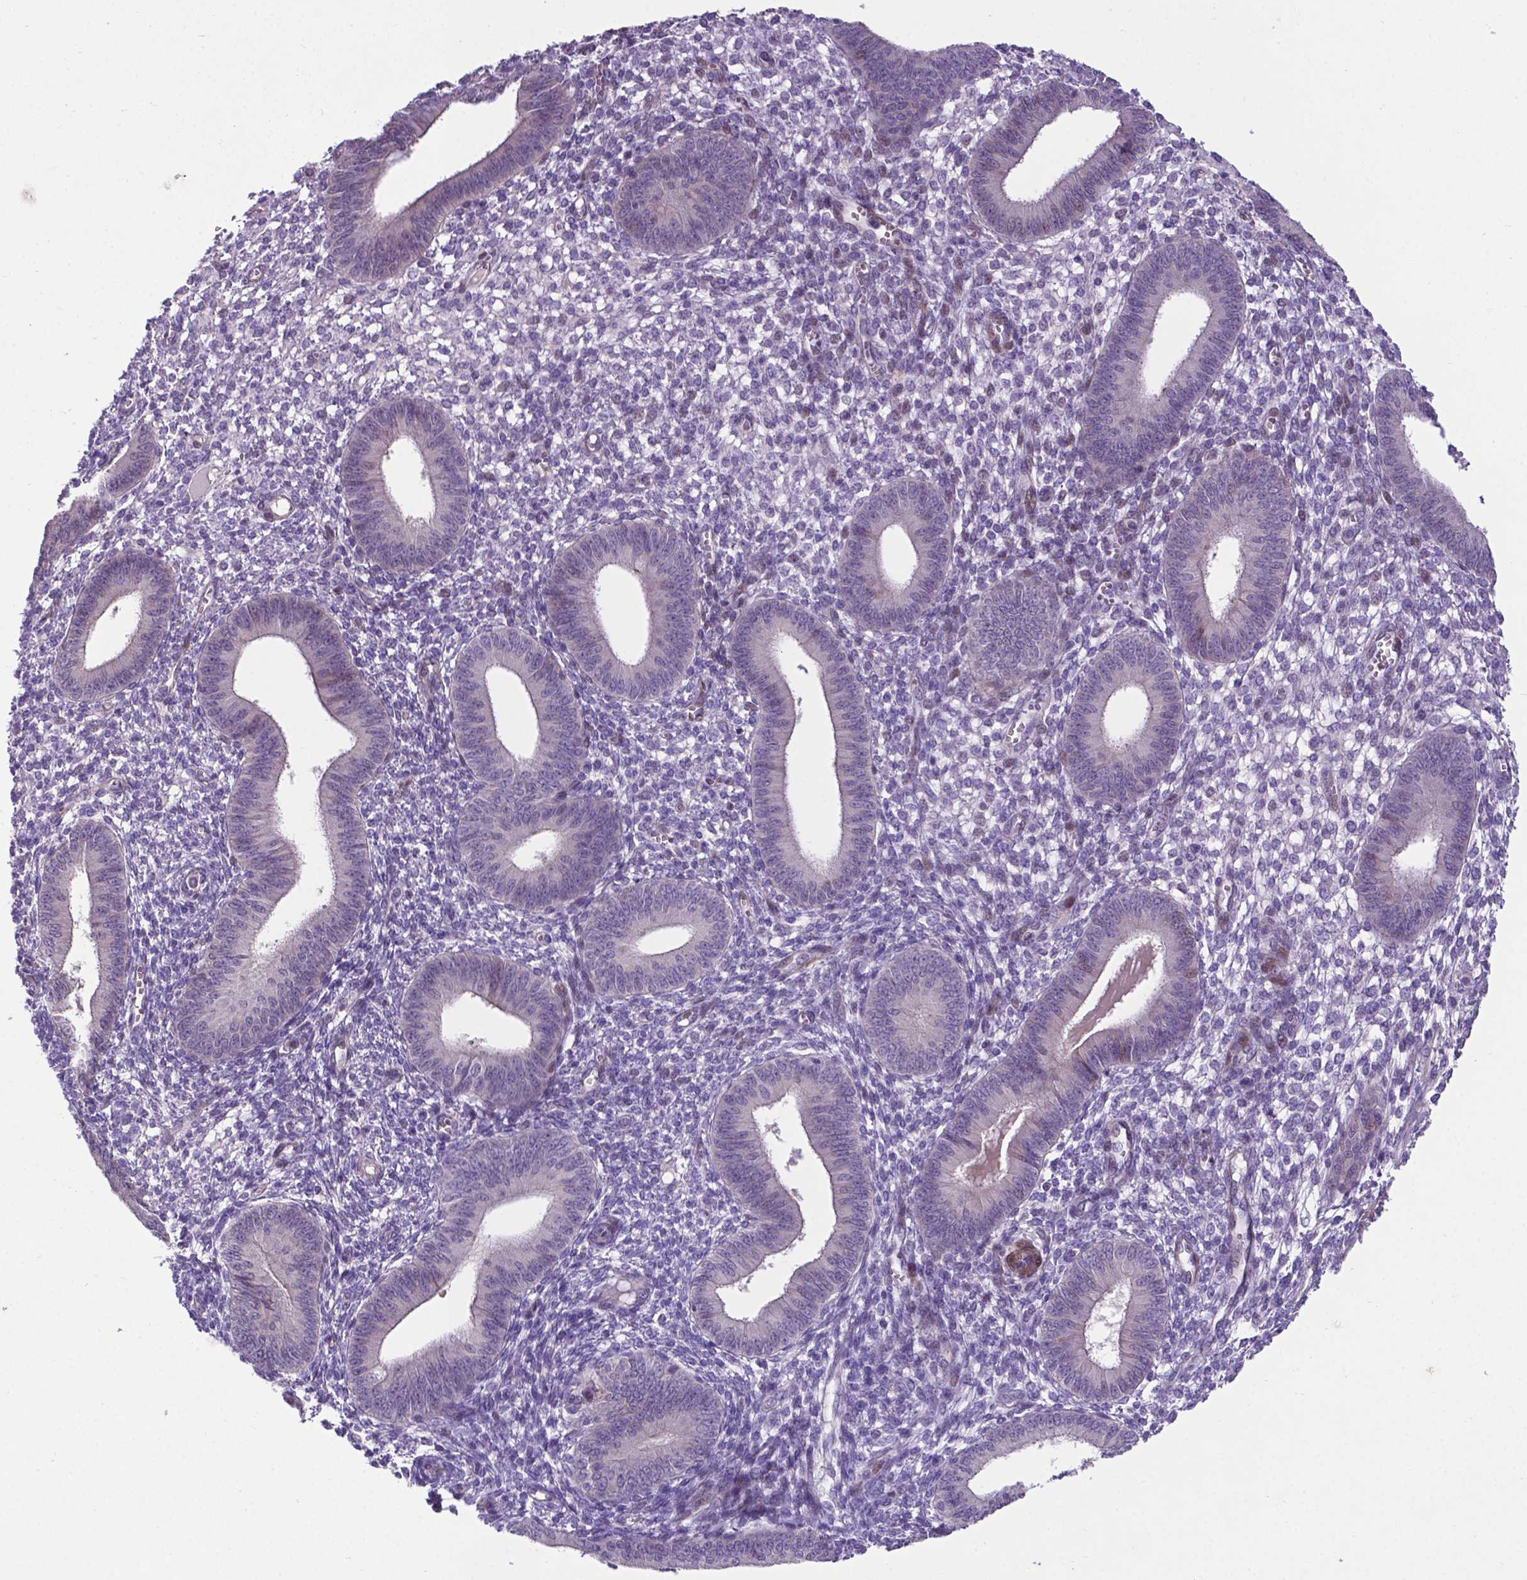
{"staining": {"intensity": "negative", "quantity": "none", "location": "none"}, "tissue": "endometrium", "cell_type": "Cells in endometrial stroma", "image_type": "normal", "snomed": [{"axis": "morphology", "description": "Normal tissue, NOS"}, {"axis": "topography", "description": "Endometrium"}], "caption": "The immunohistochemistry (IHC) image has no significant expression in cells in endometrial stroma of endometrium.", "gene": "PFKFB4", "patient": {"sex": "female", "age": 42}}